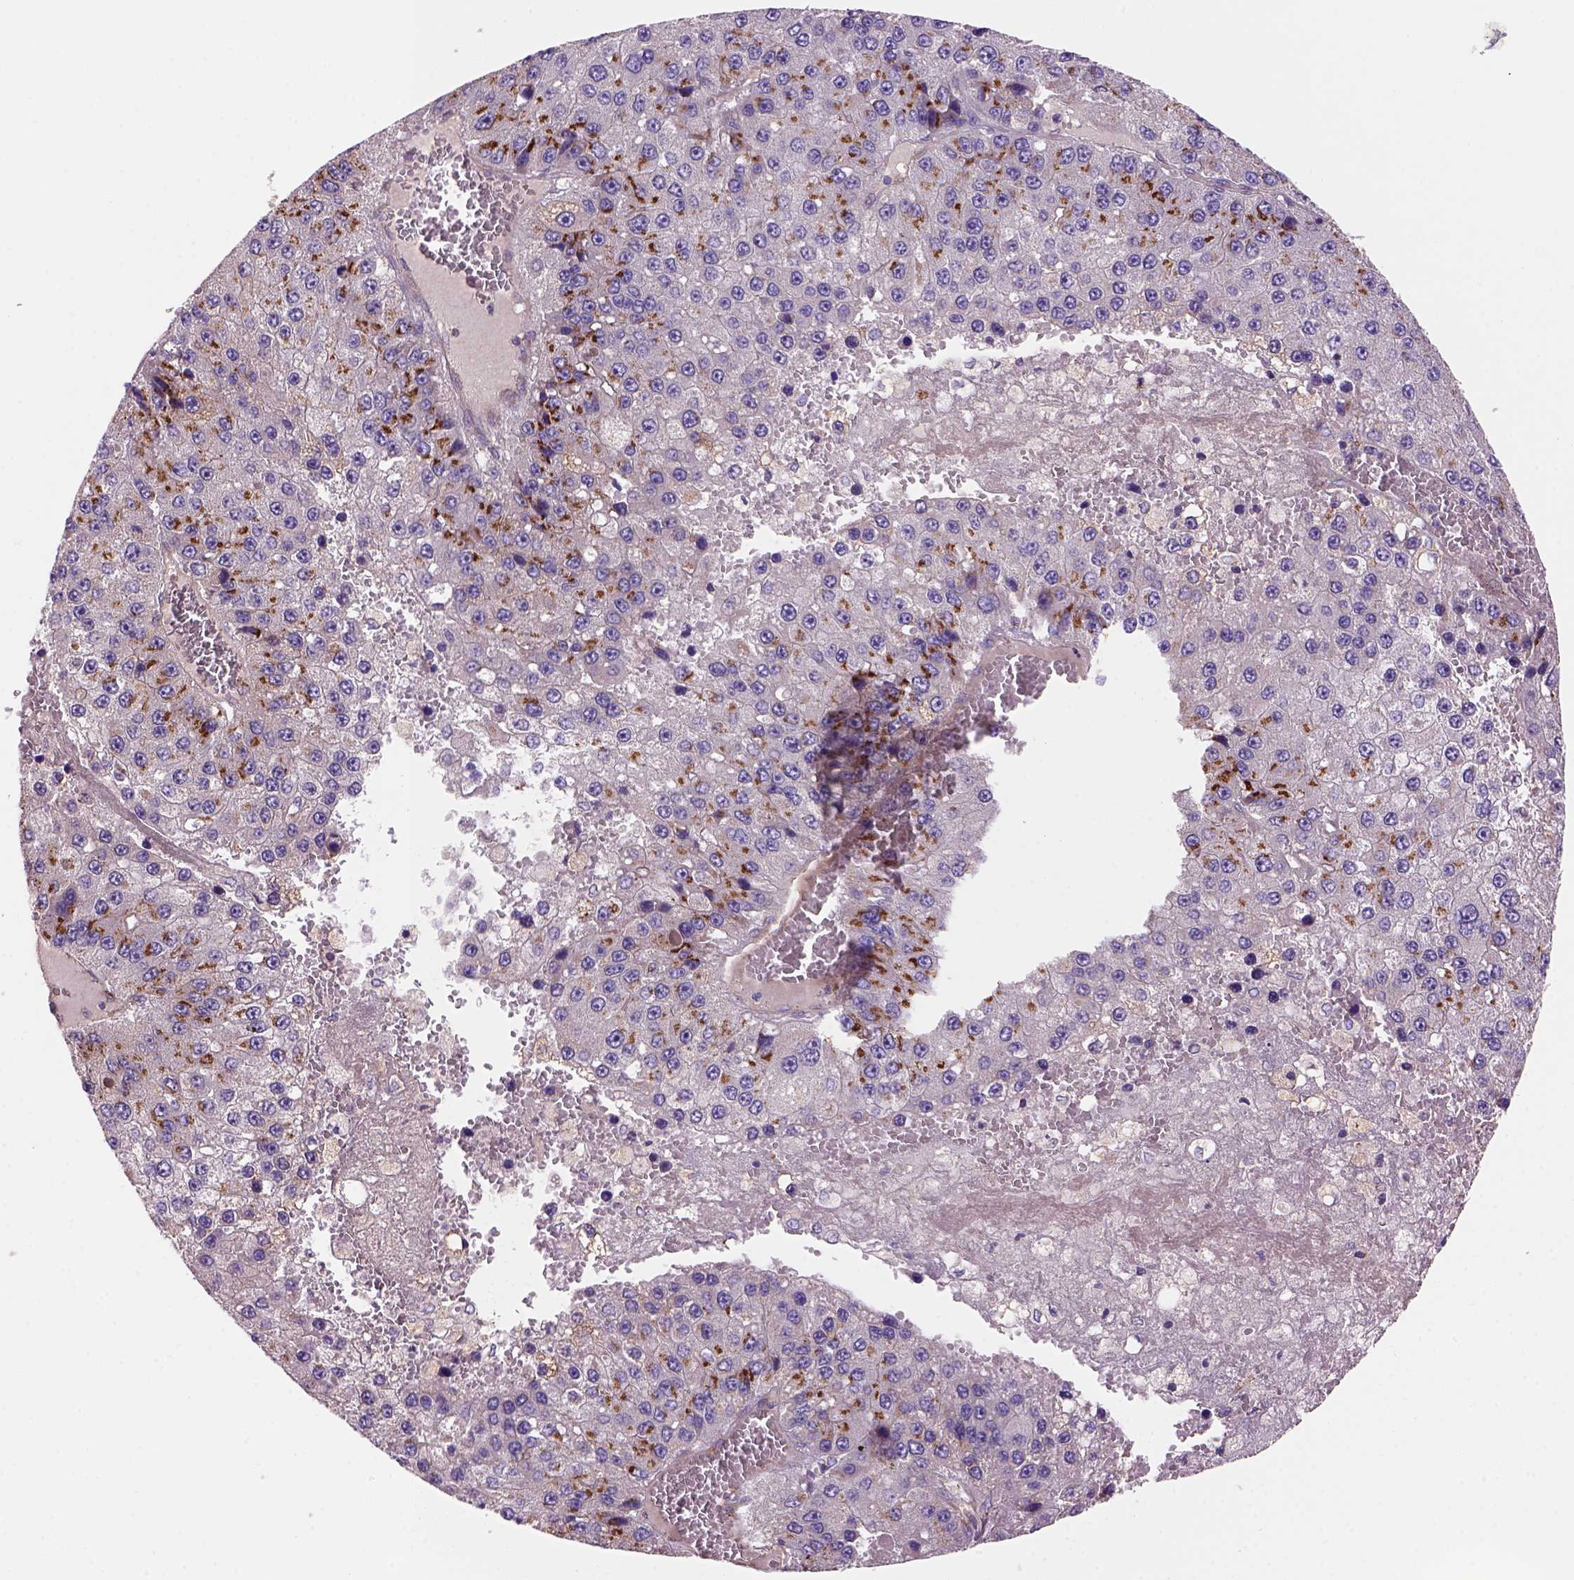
{"staining": {"intensity": "moderate", "quantity": "25%-75%", "location": "cytoplasmic/membranous"}, "tissue": "liver cancer", "cell_type": "Tumor cells", "image_type": "cancer", "snomed": [{"axis": "morphology", "description": "Carcinoma, Hepatocellular, NOS"}, {"axis": "topography", "description": "Liver"}], "caption": "Immunohistochemical staining of human liver cancer (hepatocellular carcinoma) displays moderate cytoplasmic/membranous protein positivity in approximately 25%-75% of tumor cells. The staining is performed using DAB (3,3'-diaminobenzidine) brown chromogen to label protein expression. The nuclei are counter-stained blue using hematoxylin.", "gene": "WARS2", "patient": {"sex": "female", "age": 73}}